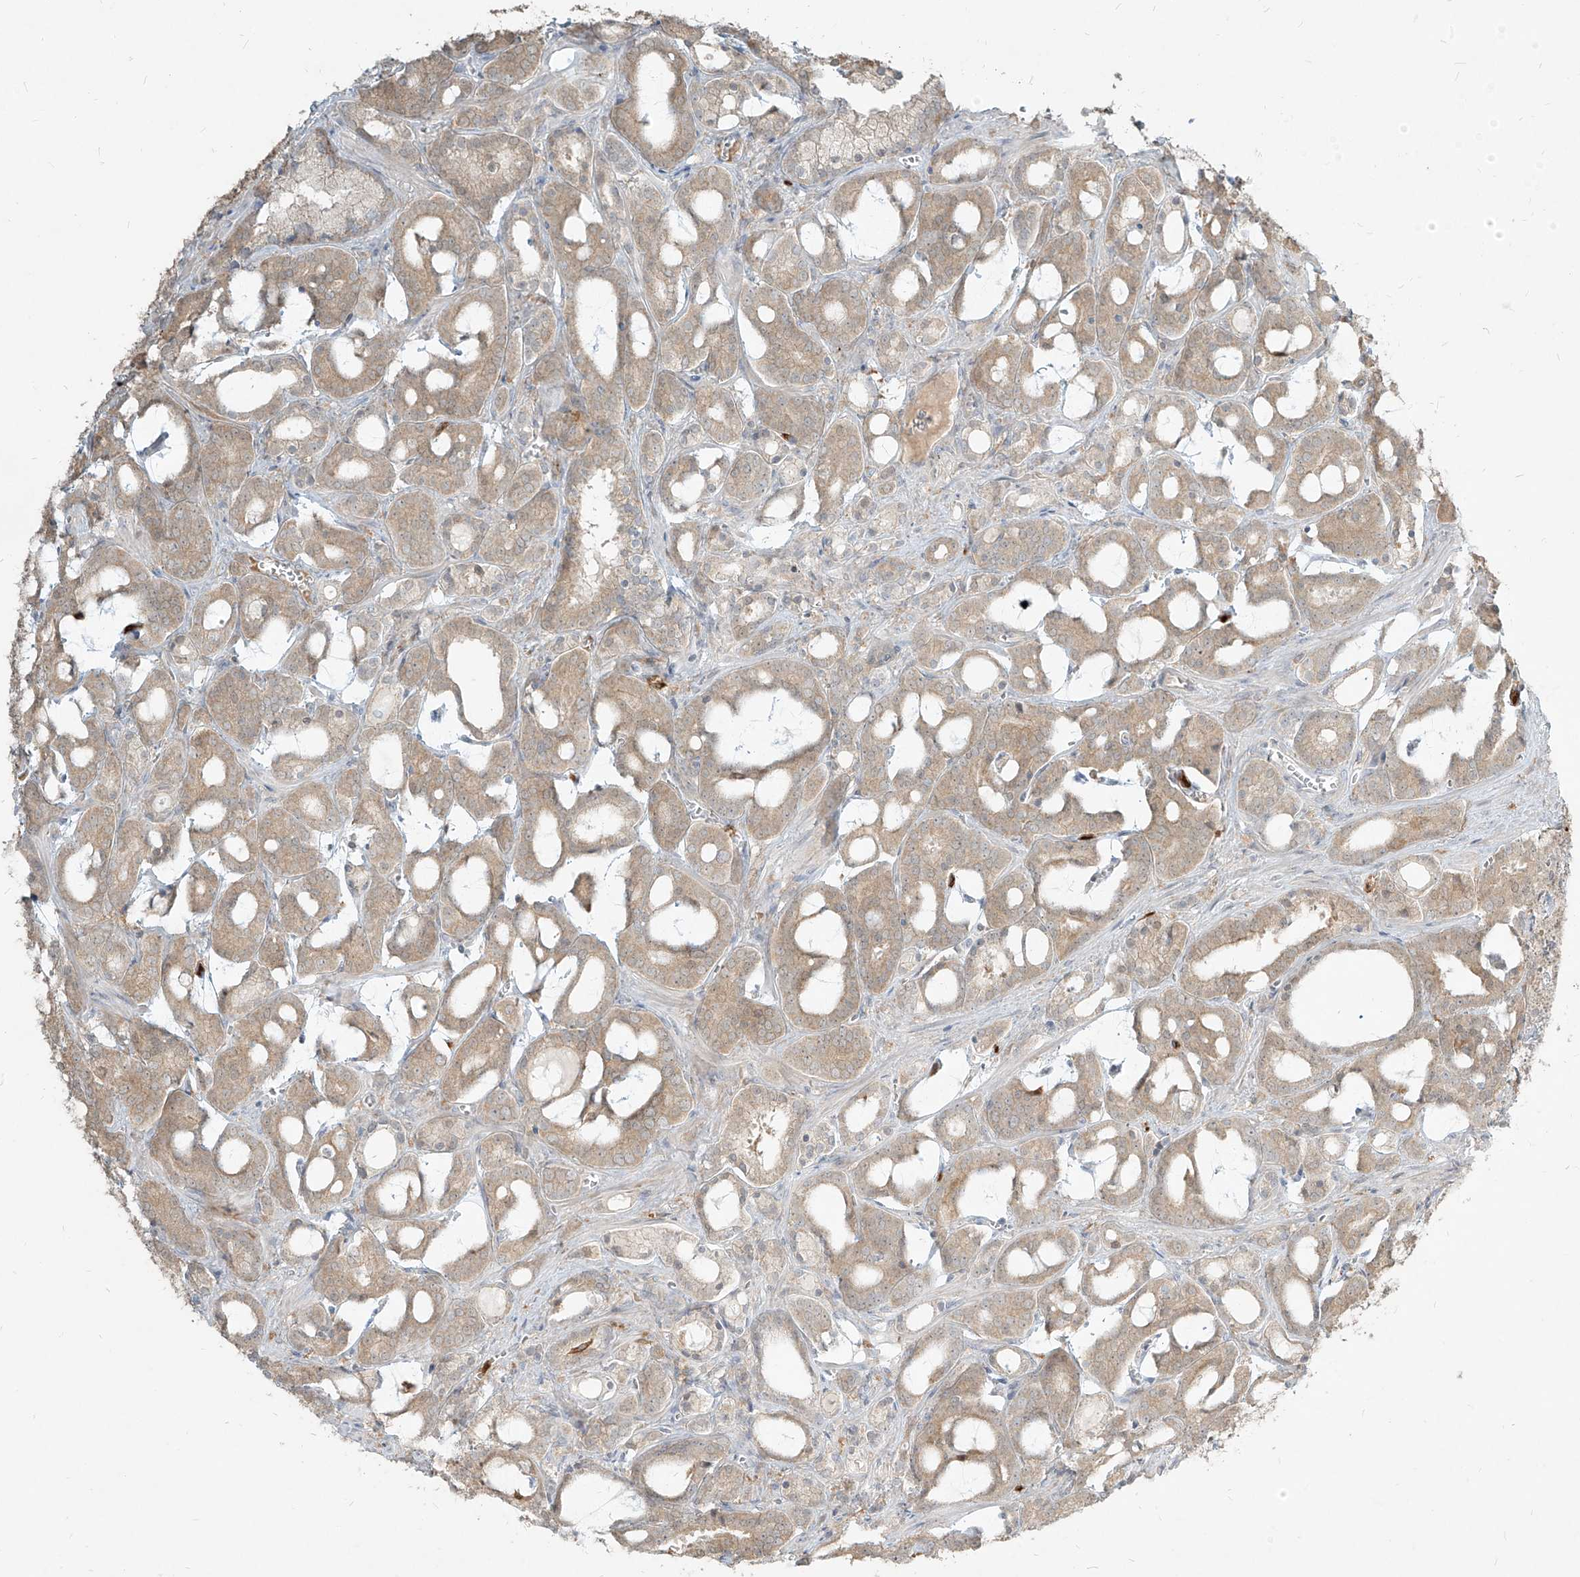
{"staining": {"intensity": "weak", "quantity": ">75%", "location": "cytoplasmic/membranous"}, "tissue": "prostate cancer", "cell_type": "Tumor cells", "image_type": "cancer", "snomed": [{"axis": "morphology", "description": "Adenocarcinoma, High grade"}, {"axis": "topography", "description": "Prostate and seminal vesicle, NOS"}], "caption": "This histopathology image shows immunohistochemistry (IHC) staining of prostate cancer (high-grade adenocarcinoma), with low weak cytoplasmic/membranous expression in approximately >75% of tumor cells.", "gene": "PGD", "patient": {"sex": "male", "age": 67}}